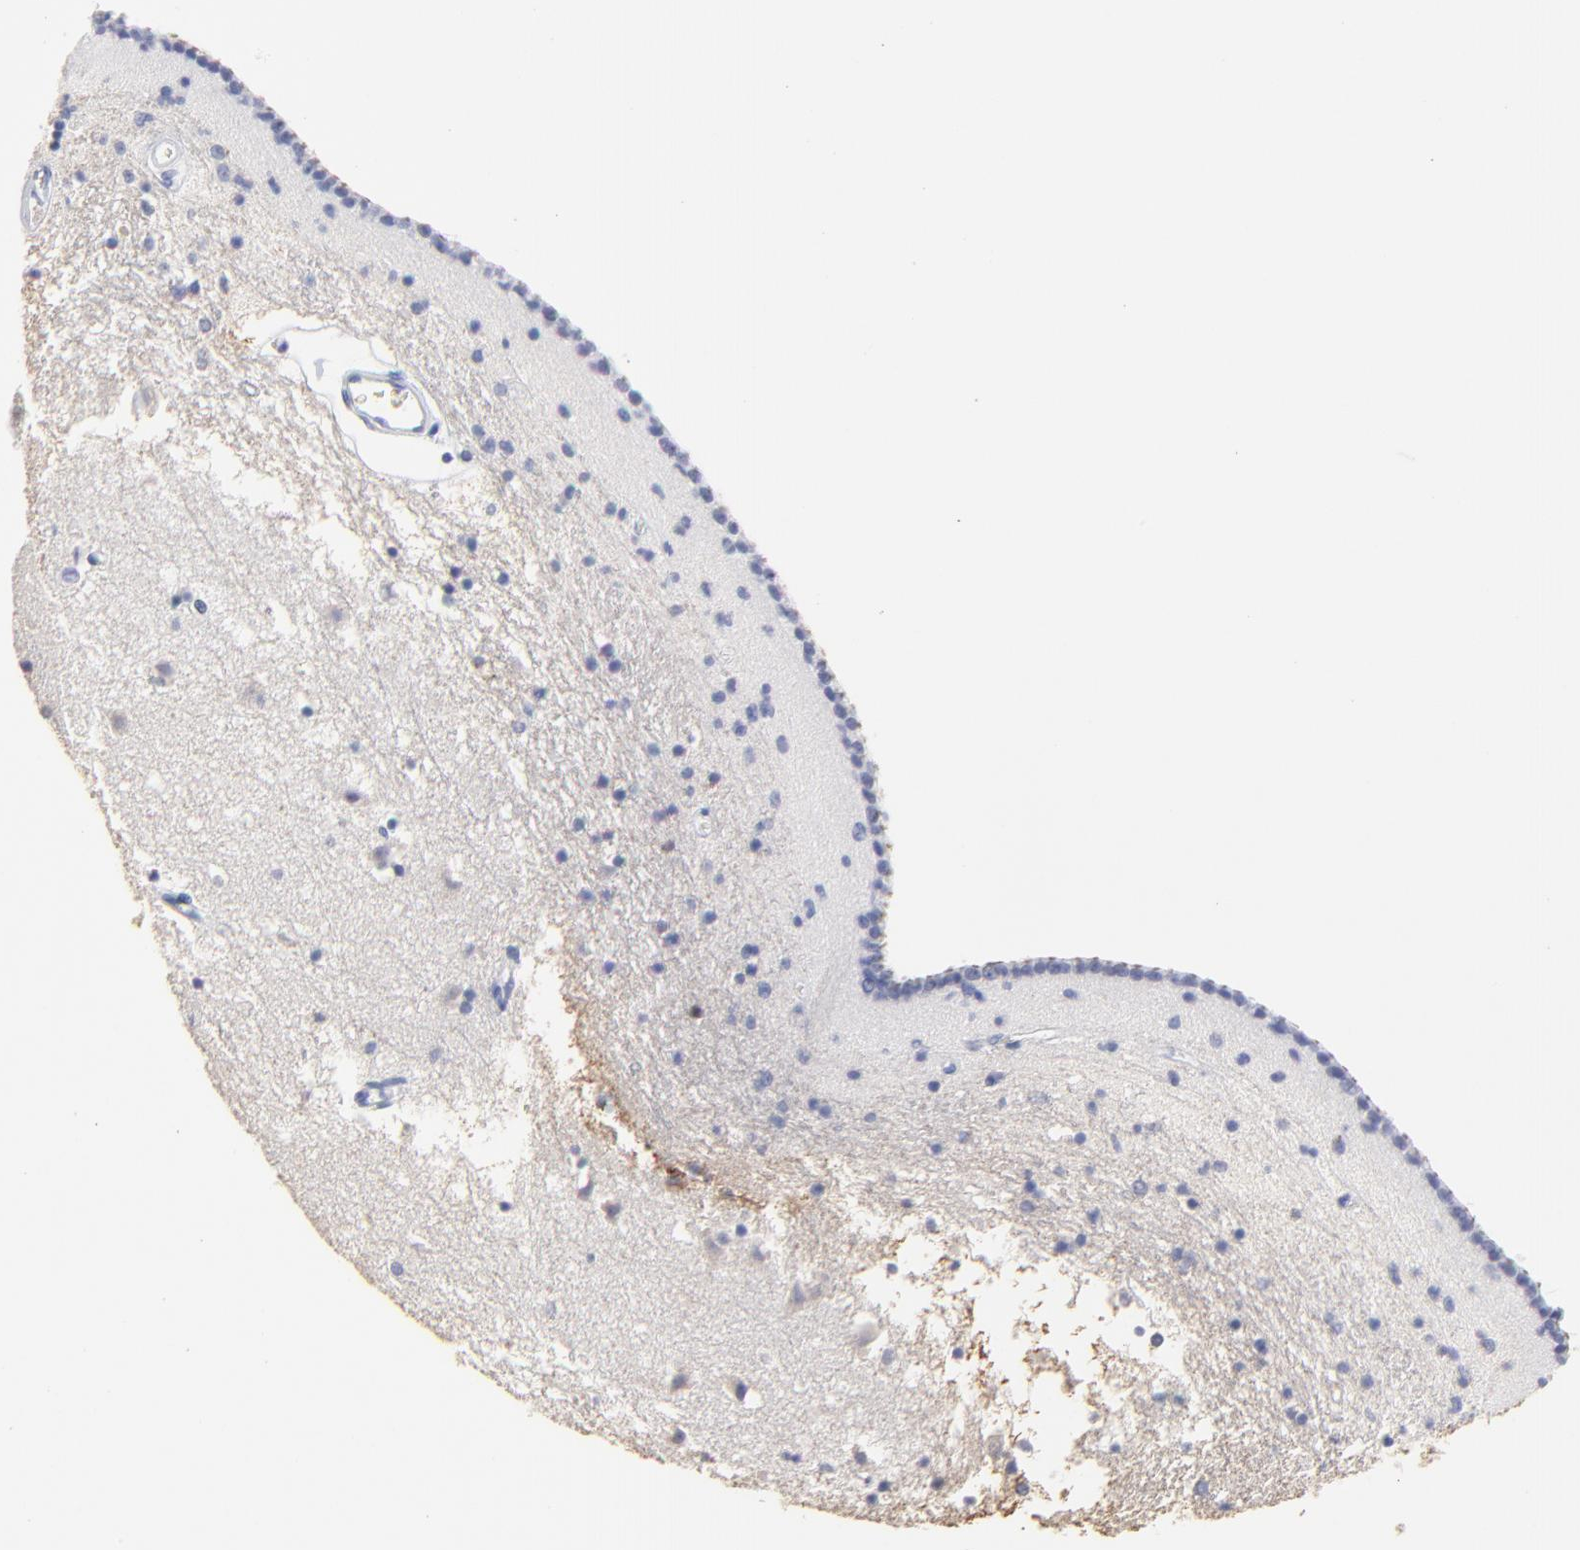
{"staining": {"intensity": "moderate", "quantity": ">75%", "location": "nuclear"}, "tissue": "caudate", "cell_type": "Glial cells", "image_type": "normal", "snomed": [{"axis": "morphology", "description": "Normal tissue, NOS"}, {"axis": "topography", "description": "Lateral ventricle wall"}], "caption": "DAB immunohistochemical staining of normal human caudate shows moderate nuclear protein positivity in about >75% of glial cells. The staining is performed using DAB brown chromogen to label protein expression. The nuclei are counter-stained blue using hematoxylin.", "gene": "SMARCA1", "patient": {"sex": "male", "age": 45}}